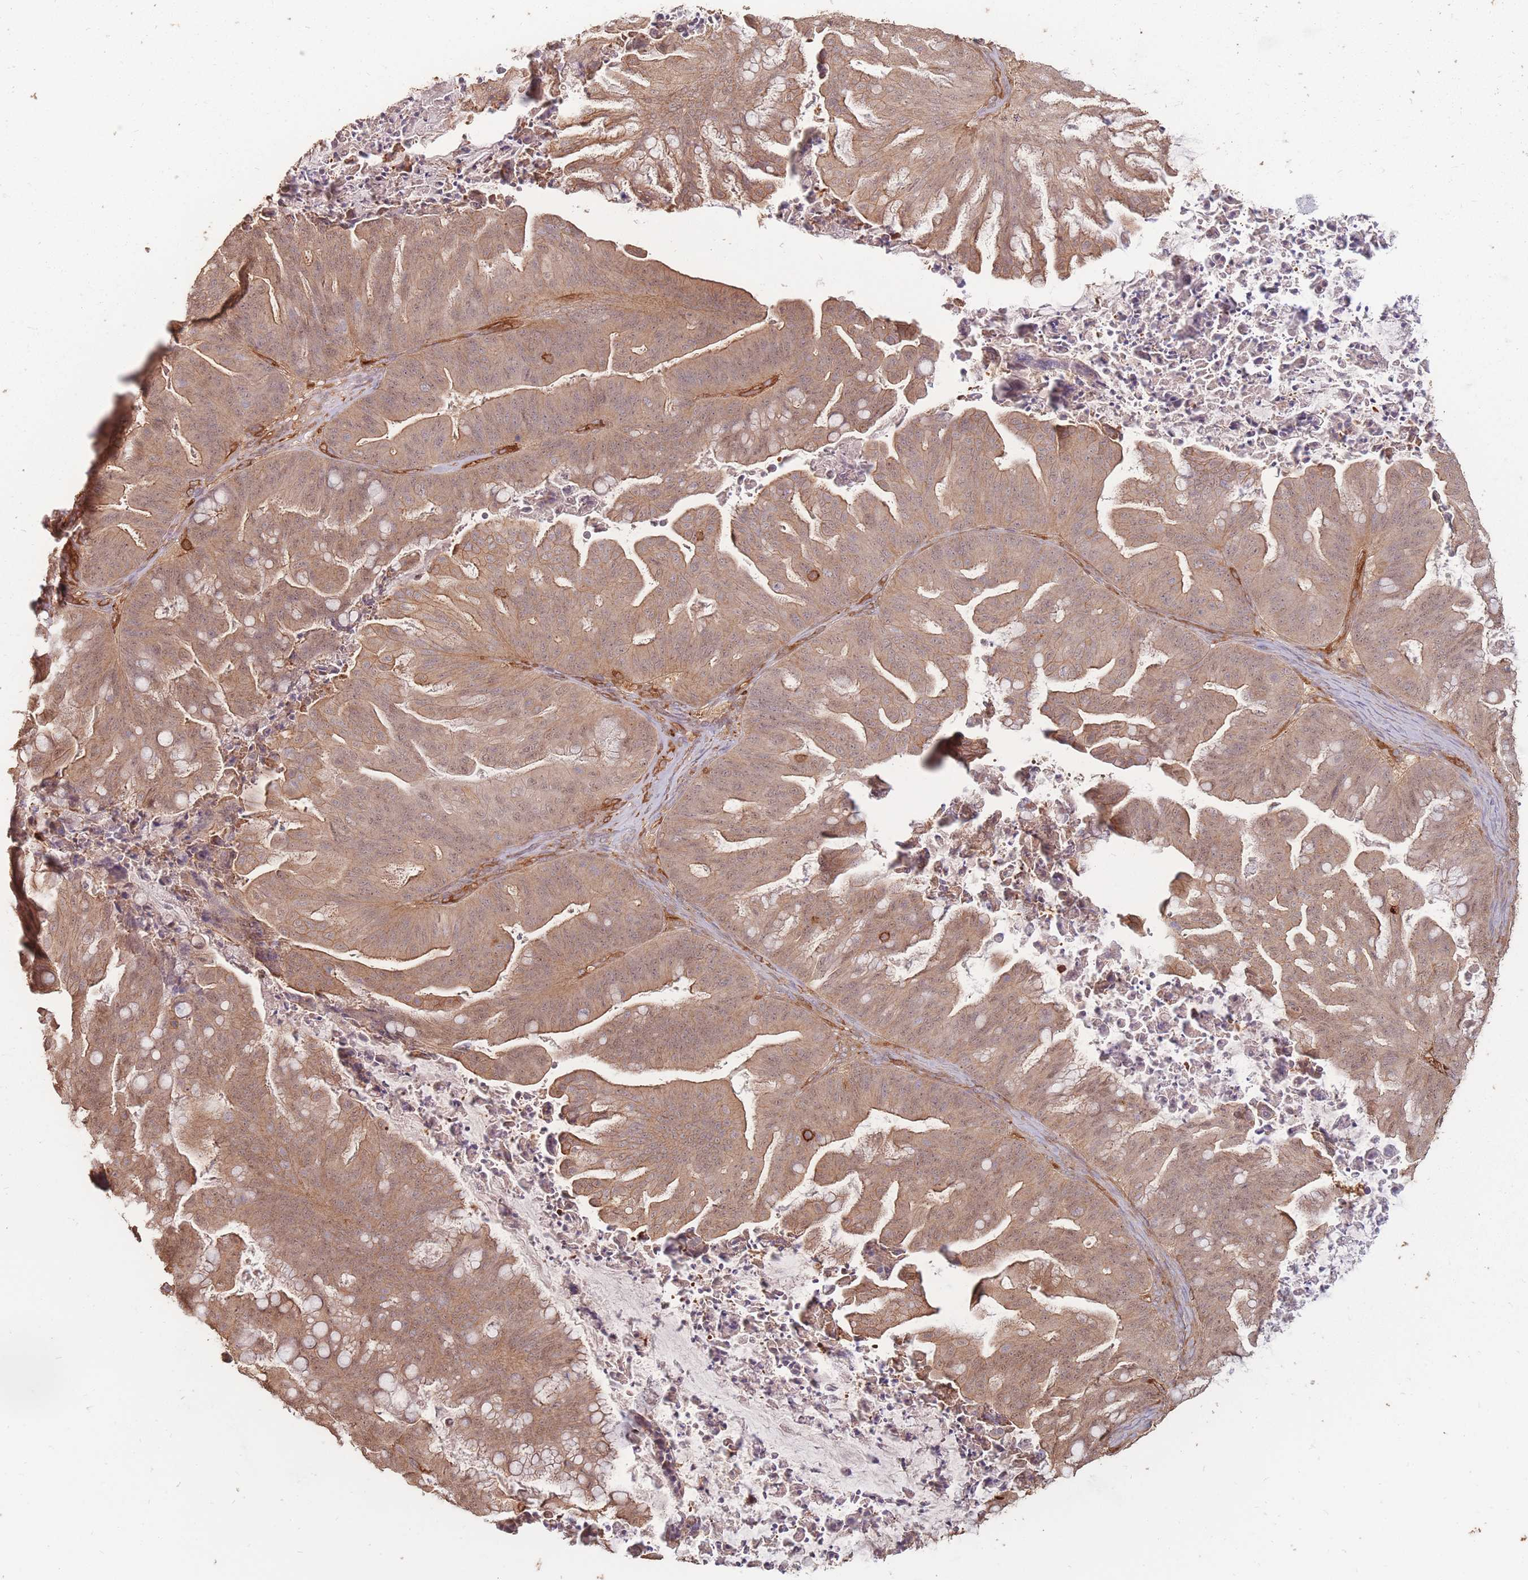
{"staining": {"intensity": "moderate", "quantity": ">75%", "location": "cytoplasmic/membranous"}, "tissue": "ovarian cancer", "cell_type": "Tumor cells", "image_type": "cancer", "snomed": [{"axis": "morphology", "description": "Cystadenocarcinoma, mucinous, NOS"}, {"axis": "topography", "description": "Ovary"}], "caption": "DAB immunohistochemical staining of human ovarian cancer (mucinous cystadenocarcinoma) demonstrates moderate cytoplasmic/membranous protein positivity in about >75% of tumor cells. The staining is performed using DAB (3,3'-diaminobenzidine) brown chromogen to label protein expression. The nuclei are counter-stained blue using hematoxylin.", "gene": "PLS3", "patient": {"sex": "female", "age": 67}}